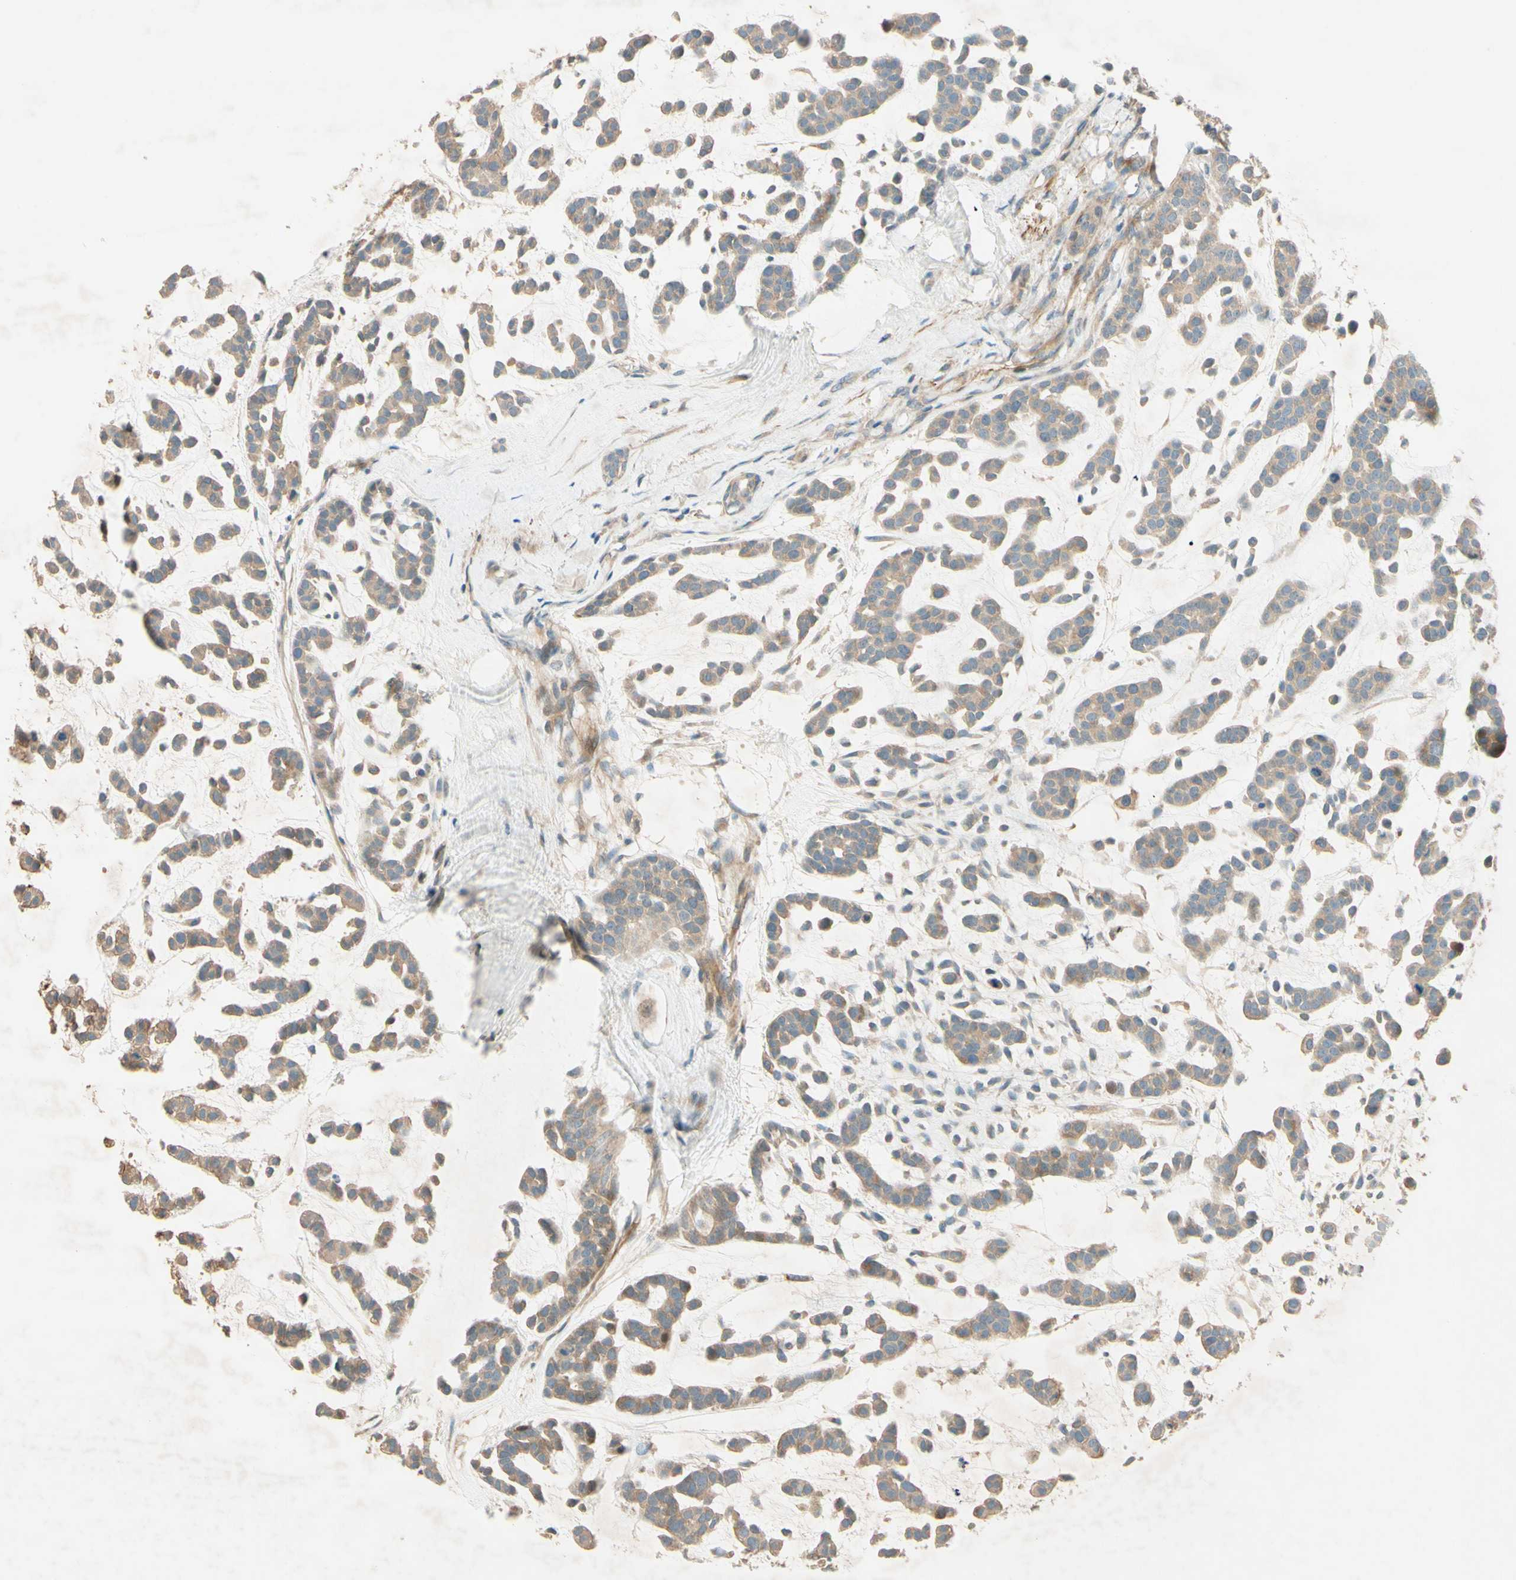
{"staining": {"intensity": "weak", "quantity": ">75%", "location": "cytoplasmic/membranous"}, "tissue": "head and neck cancer", "cell_type": "Tumor cells", "image_type": "cancer", "snomed": [{"axis": "morphology", "description": "Adenocarcinoma, NOS"}, {"axis": "morphology", "description": "Adenoma, NOS"}, {"axis": "topography", "description": "Head-Neck"}], "caption": "A brown stain shows weak cytoplasmic/membranous expression of a protein in human head and neck adenoma tumor cells. (IHC, brightfield microscopy, high magnification).", "gene": "ADAM17", "patient": {"sex": "female", "age": 55}}